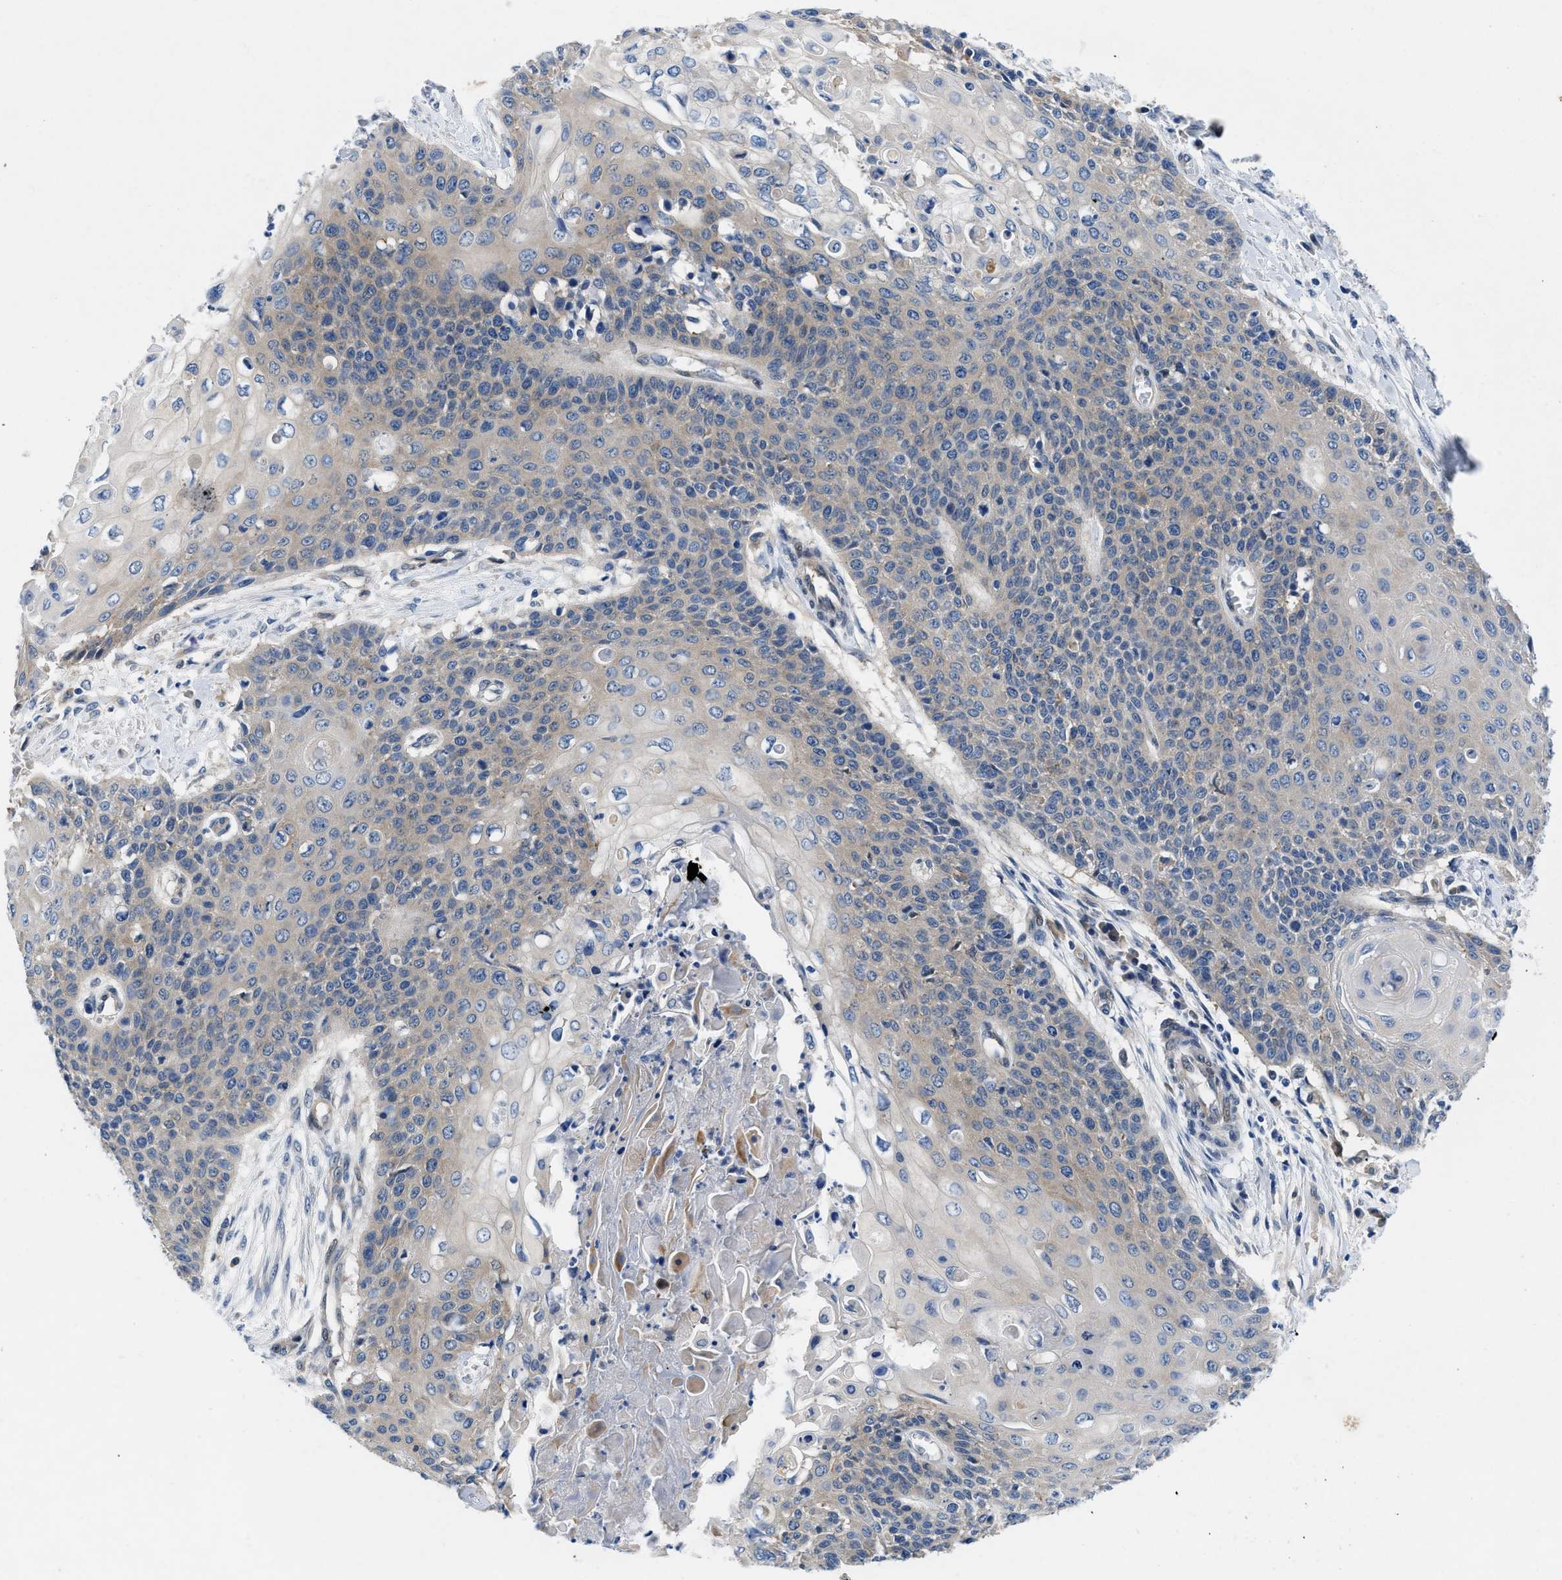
{"staining": {"intensity": "weak", "quantity": "<25%", "location": "cytoplasmic/membranous"}, "tissue": "cervical cancer", "cell_type": "Tumor cells", "image_type": "cancer", "snomed": [{"axis": "morphology", "description": "Squamous cell carcinoma, NOS"}, {"axis": "topography", "description": "Cervix"}], "caption": "IHC photomicrograph of cervical cancer stained for a protein (brown), which reveals no staining in tumor cells. The staining was performed using DAB (3,3'-diaminobenzidine) to visualize the protein expression in brown, while the nuclei were stained in blue with hematoxylin (Magnification: 20x).", "gene": "COPS2", "patient": {"sex": "female", "age": 39}}